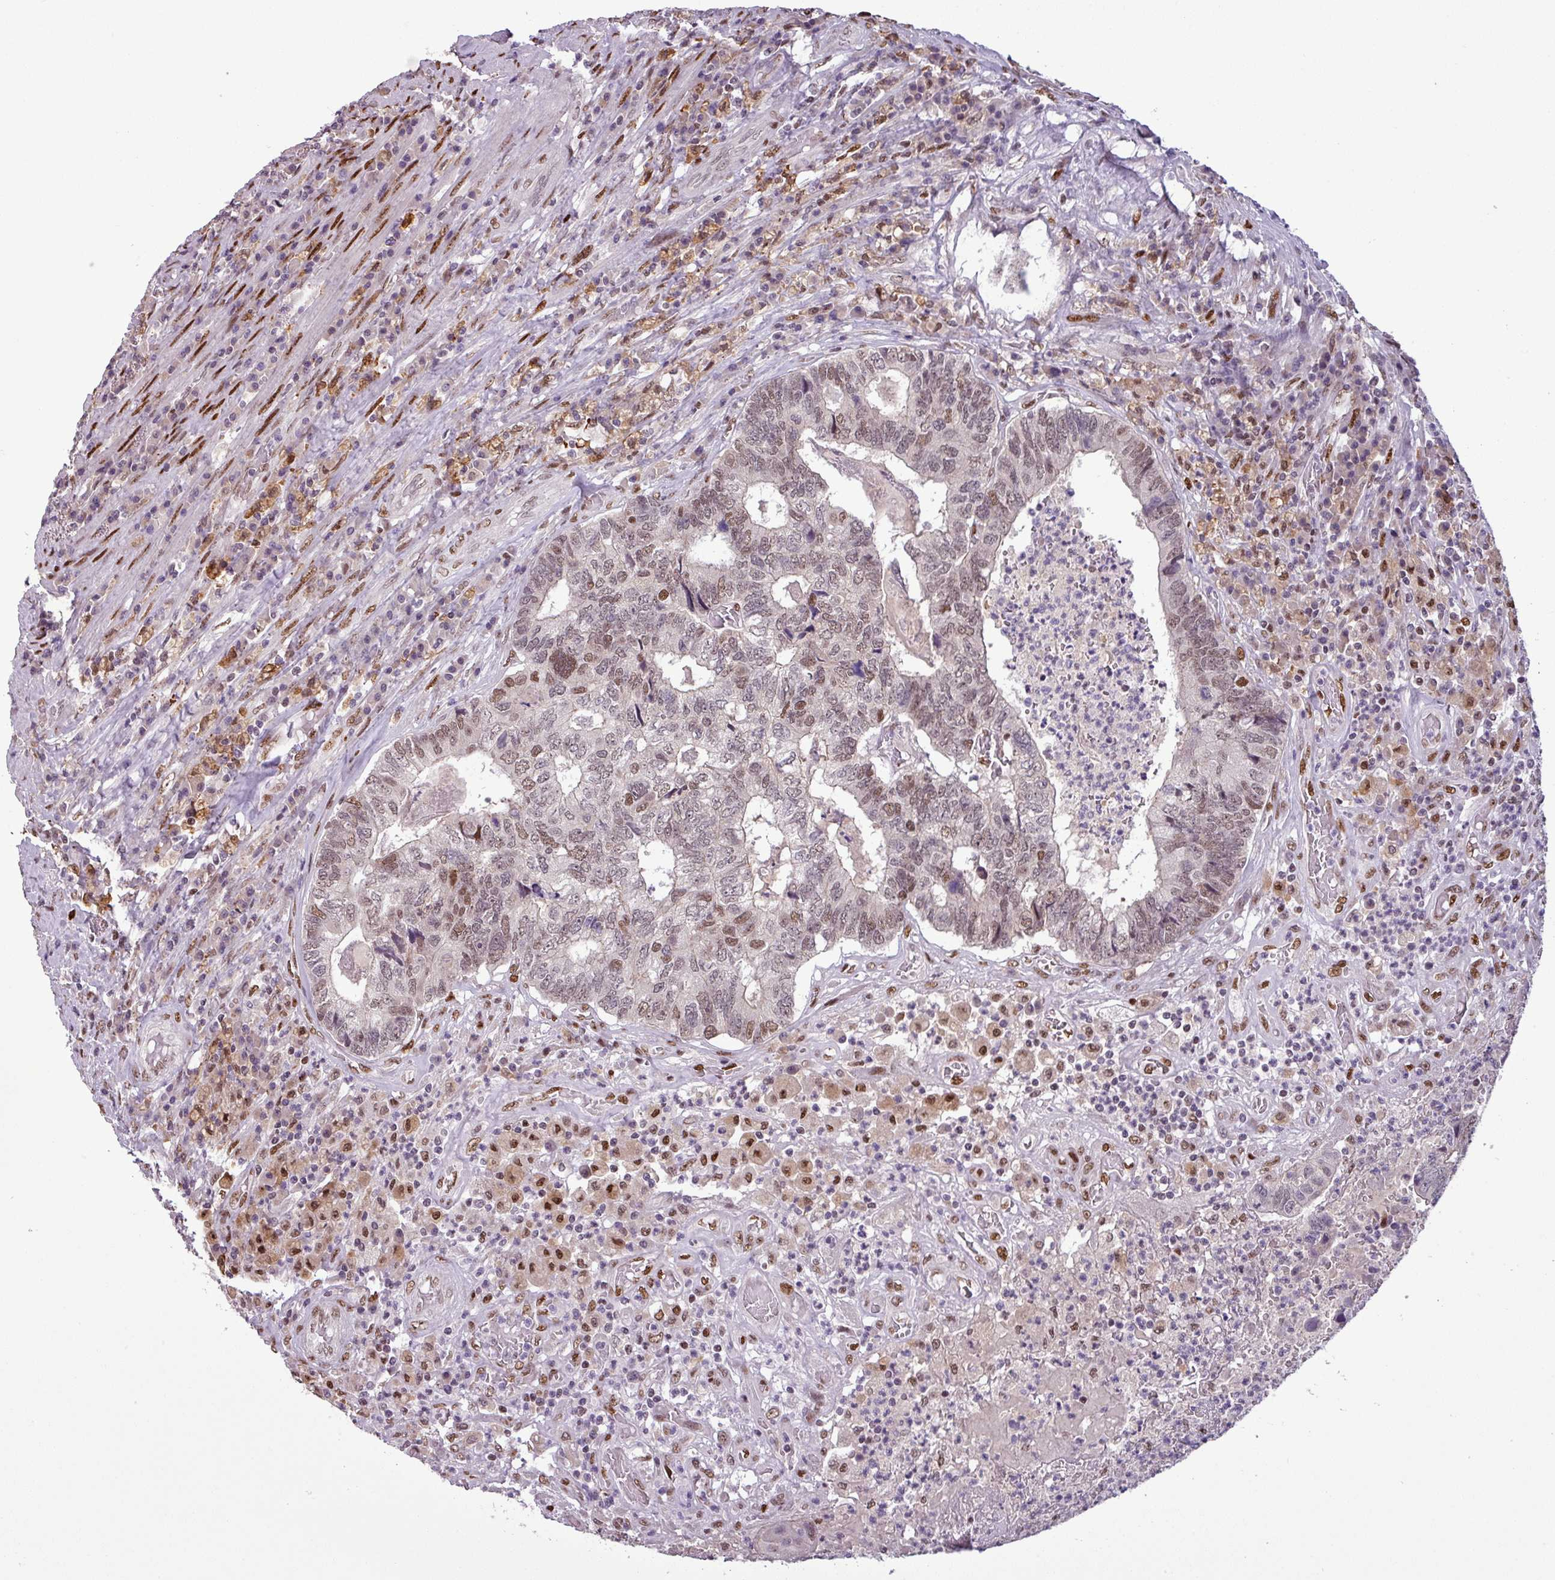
{"staining": {"intensity": "moderate", "quantity": ">75%", "location": "nuclear"}, "tissue": "colorectal cancer", "cell_type": "Tumor cells", "image_type": "cancer", "snomed": [{"axis": "morphology", "description": "Adenocarcinoma, NOS"}, {"axis": "topography", "description": "Colon"}], "caption": "Protein staining displays moderate nuclear staining in about >75% of tumor cells in colorectal adenocarcinoma.", "gene": "IRF2BPL", "patient": {"sex": "female", "age": 67}}